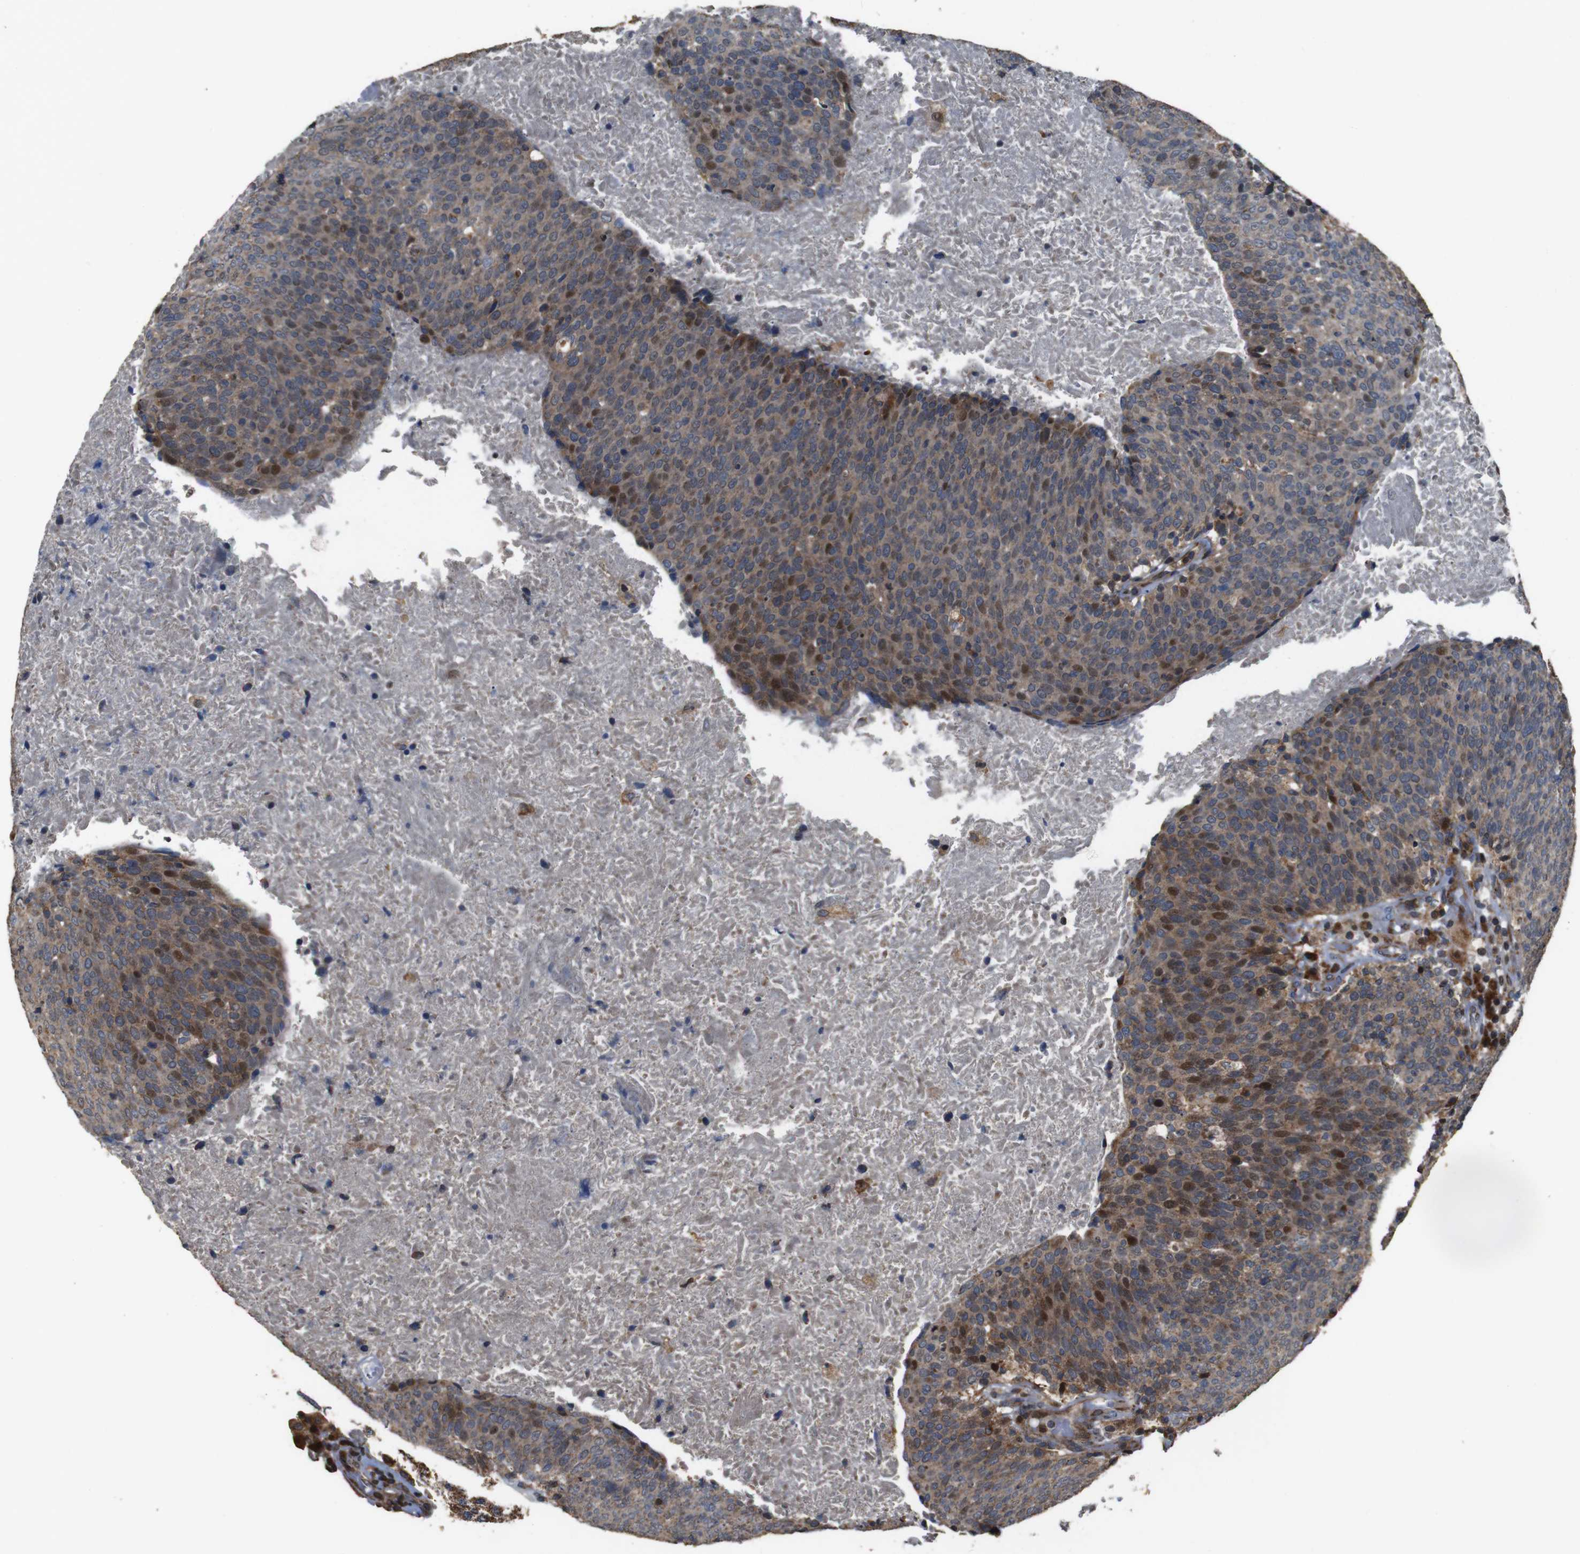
{"staining": {"intensity": "moderate", "quantity": ">75%", "location": "cytoplasmic/membranous,nuclear"}, "tissue": "head and neck cancer", "cell_type": "Tumor cells", "image_type": "cancer", "snomed": [{"axis": "morphology", "description": "Squamous cell carcinoma, NOS"}, {"axis": "morphology", "description": "Squamous cell carcinoma, metastatic, NOS"}, {"axis": "topography", "description": "Lymph node"}, {"axis": "topography", "description": "Head-Neck"}], "caption": "Moderate cytoplasmic/membranous and nuclear protein expression is appreciated in approximately >75% of tumor cells in head and neck cancer (squamous cell carcinoma).", "gene": "SNN", "patient": {"sex": "male", "age": 62}}